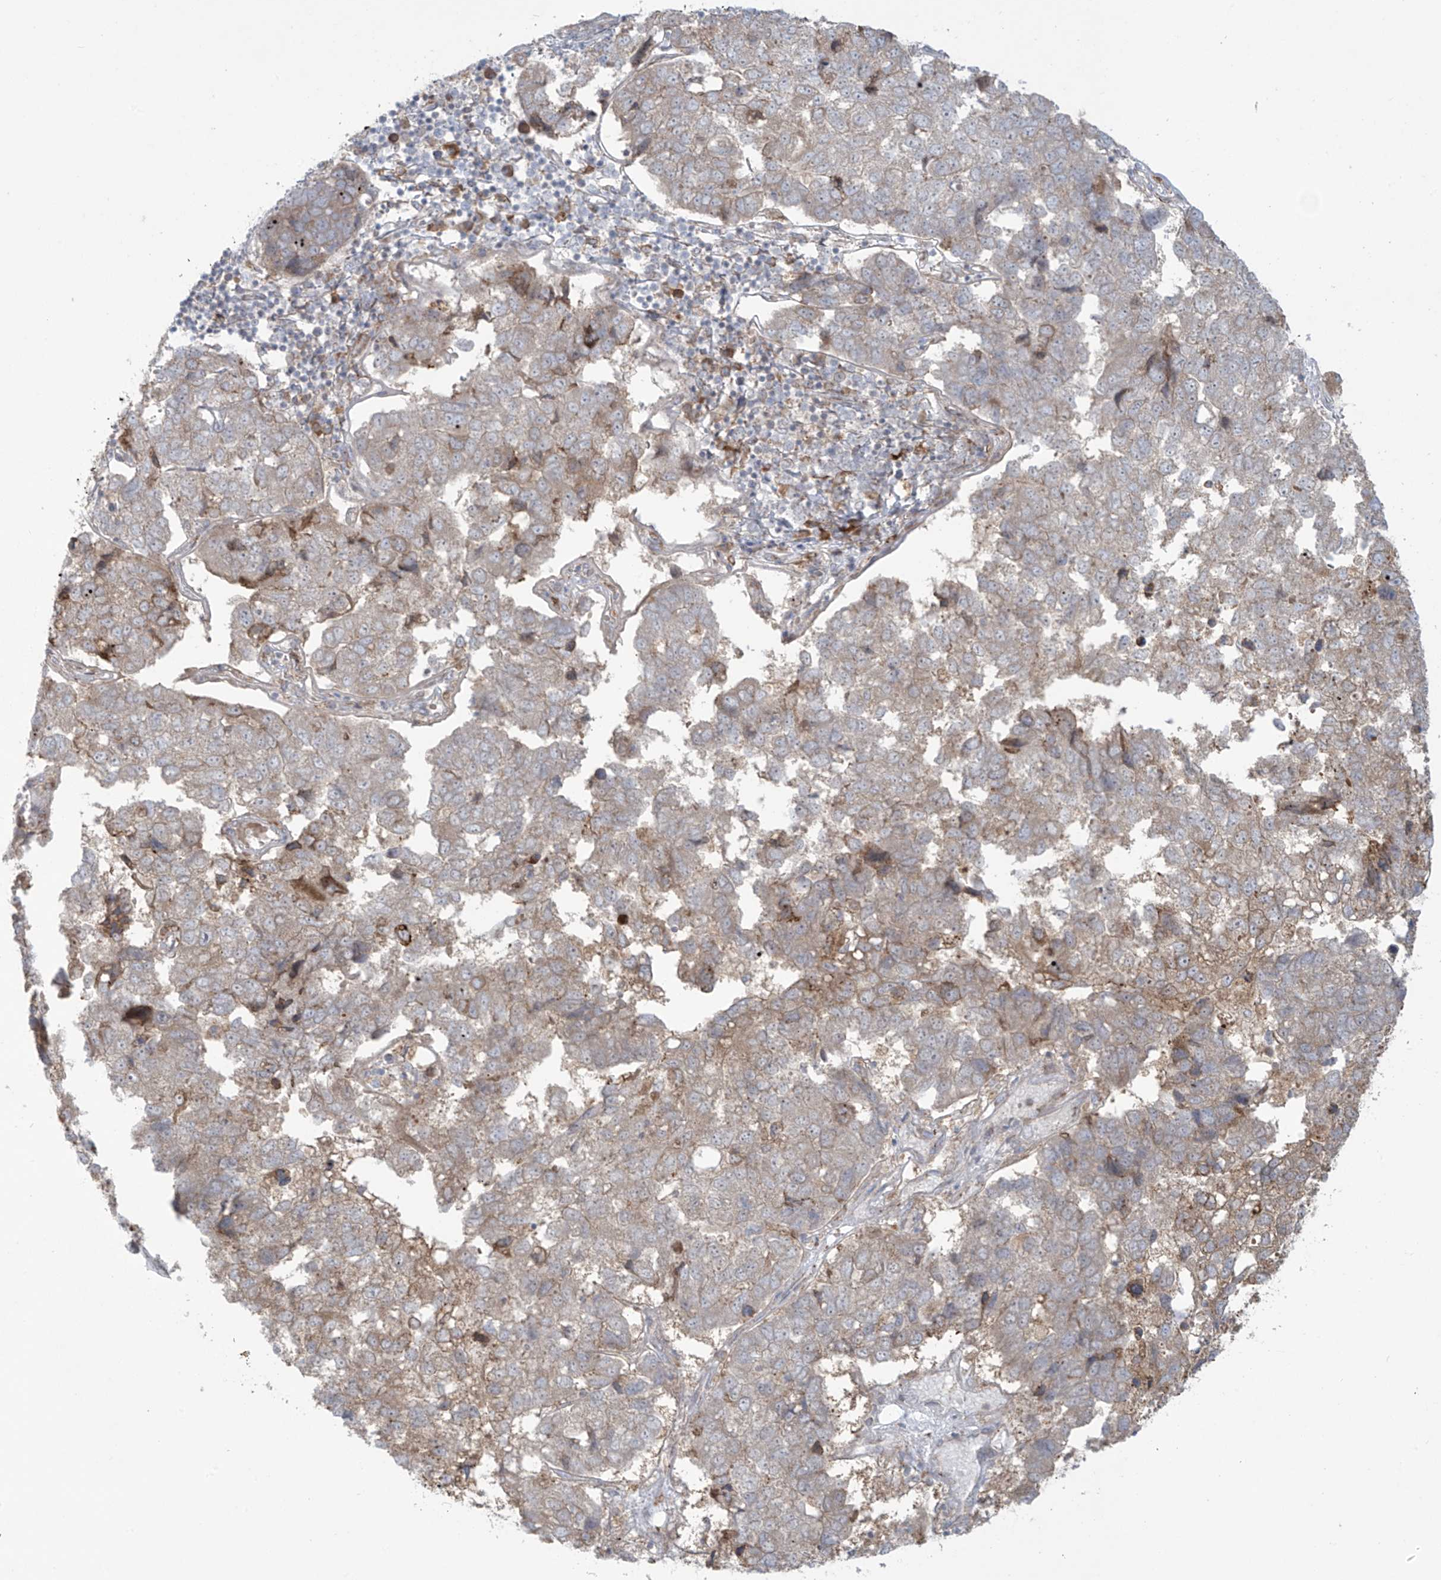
{"staining": {"intensity": "moderate", "quantity": "25%-75%", "location": "cytoplasmic/membranous"}, "tissue": "pancreatic cancer", "cell_type": "Tumor cells", "image_type": "cancer", "snomed": [{"axis": "morphology", "description": "Adenocarcinoma, NOS"}, {"axis": "topography", "description": "Pancreas"}], "caption": "Moderate cytoplasmic/membranous protein staining is identified in about 25%-75% of tumor cells in adenocarcinoma (pancreatic).", "gene": "PPAT", "patient": {"sex": "female", "age": 61}}